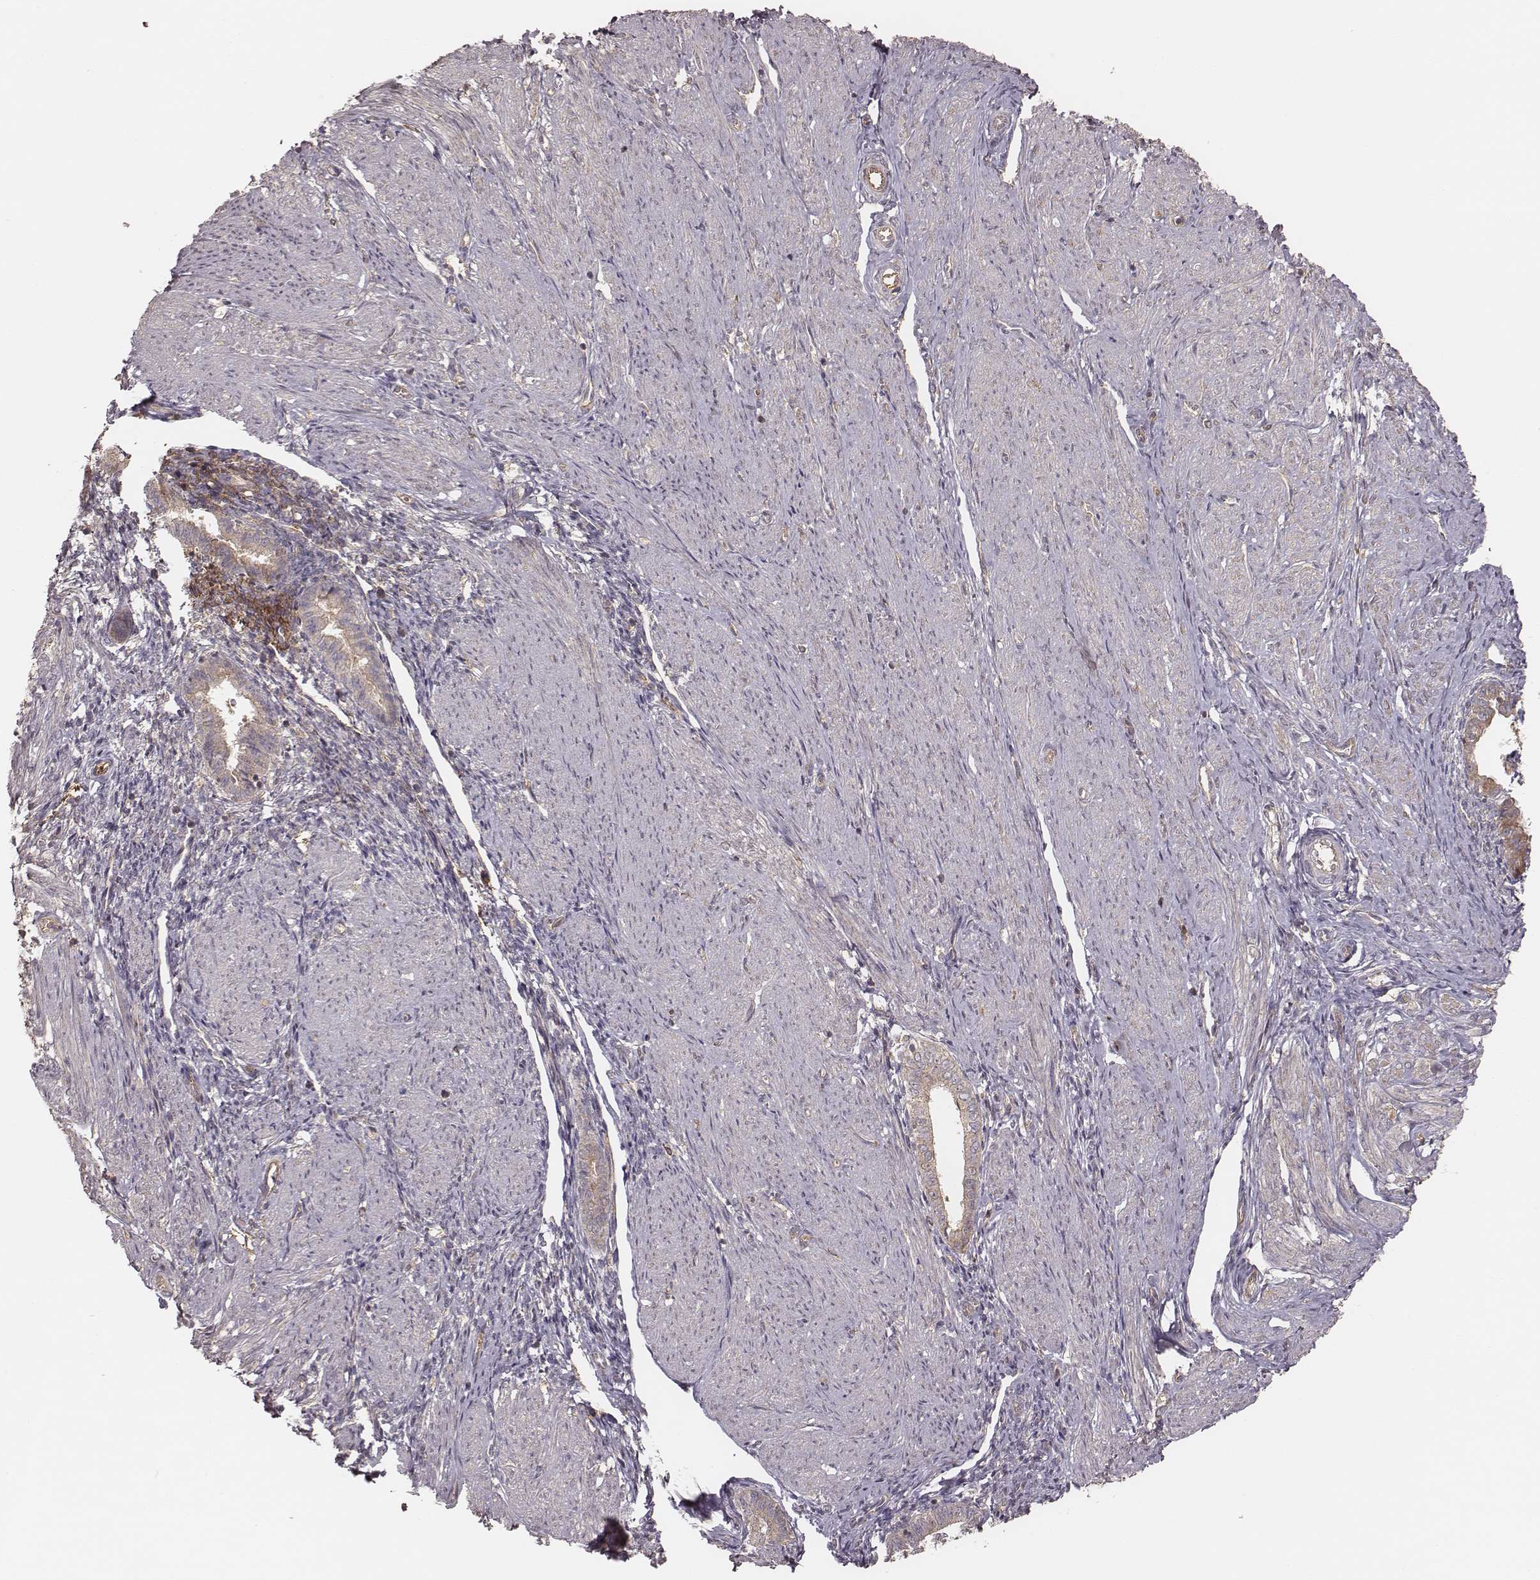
{"staining": {"intensity": "negative", "quantity": "none", "location": "none"}, "tissue": "endometrium", "cell_type": "Cells in endometrial stroma", "image_type": "normal", "snomed": [{"axis": "morphology", "description": "Normal tissue, NOS"}, {"axis": "topography", "description": "Endometrium"}], "caption": "Immunohistochemistry (IHC) of unremarkable endometrium shows no expression in cells in endometrial stroma. (DAB immunohistochemistry with hematoxylin counter stain).", "gene": "CARS1", "patient": {"sex": "female", "age": 37}}